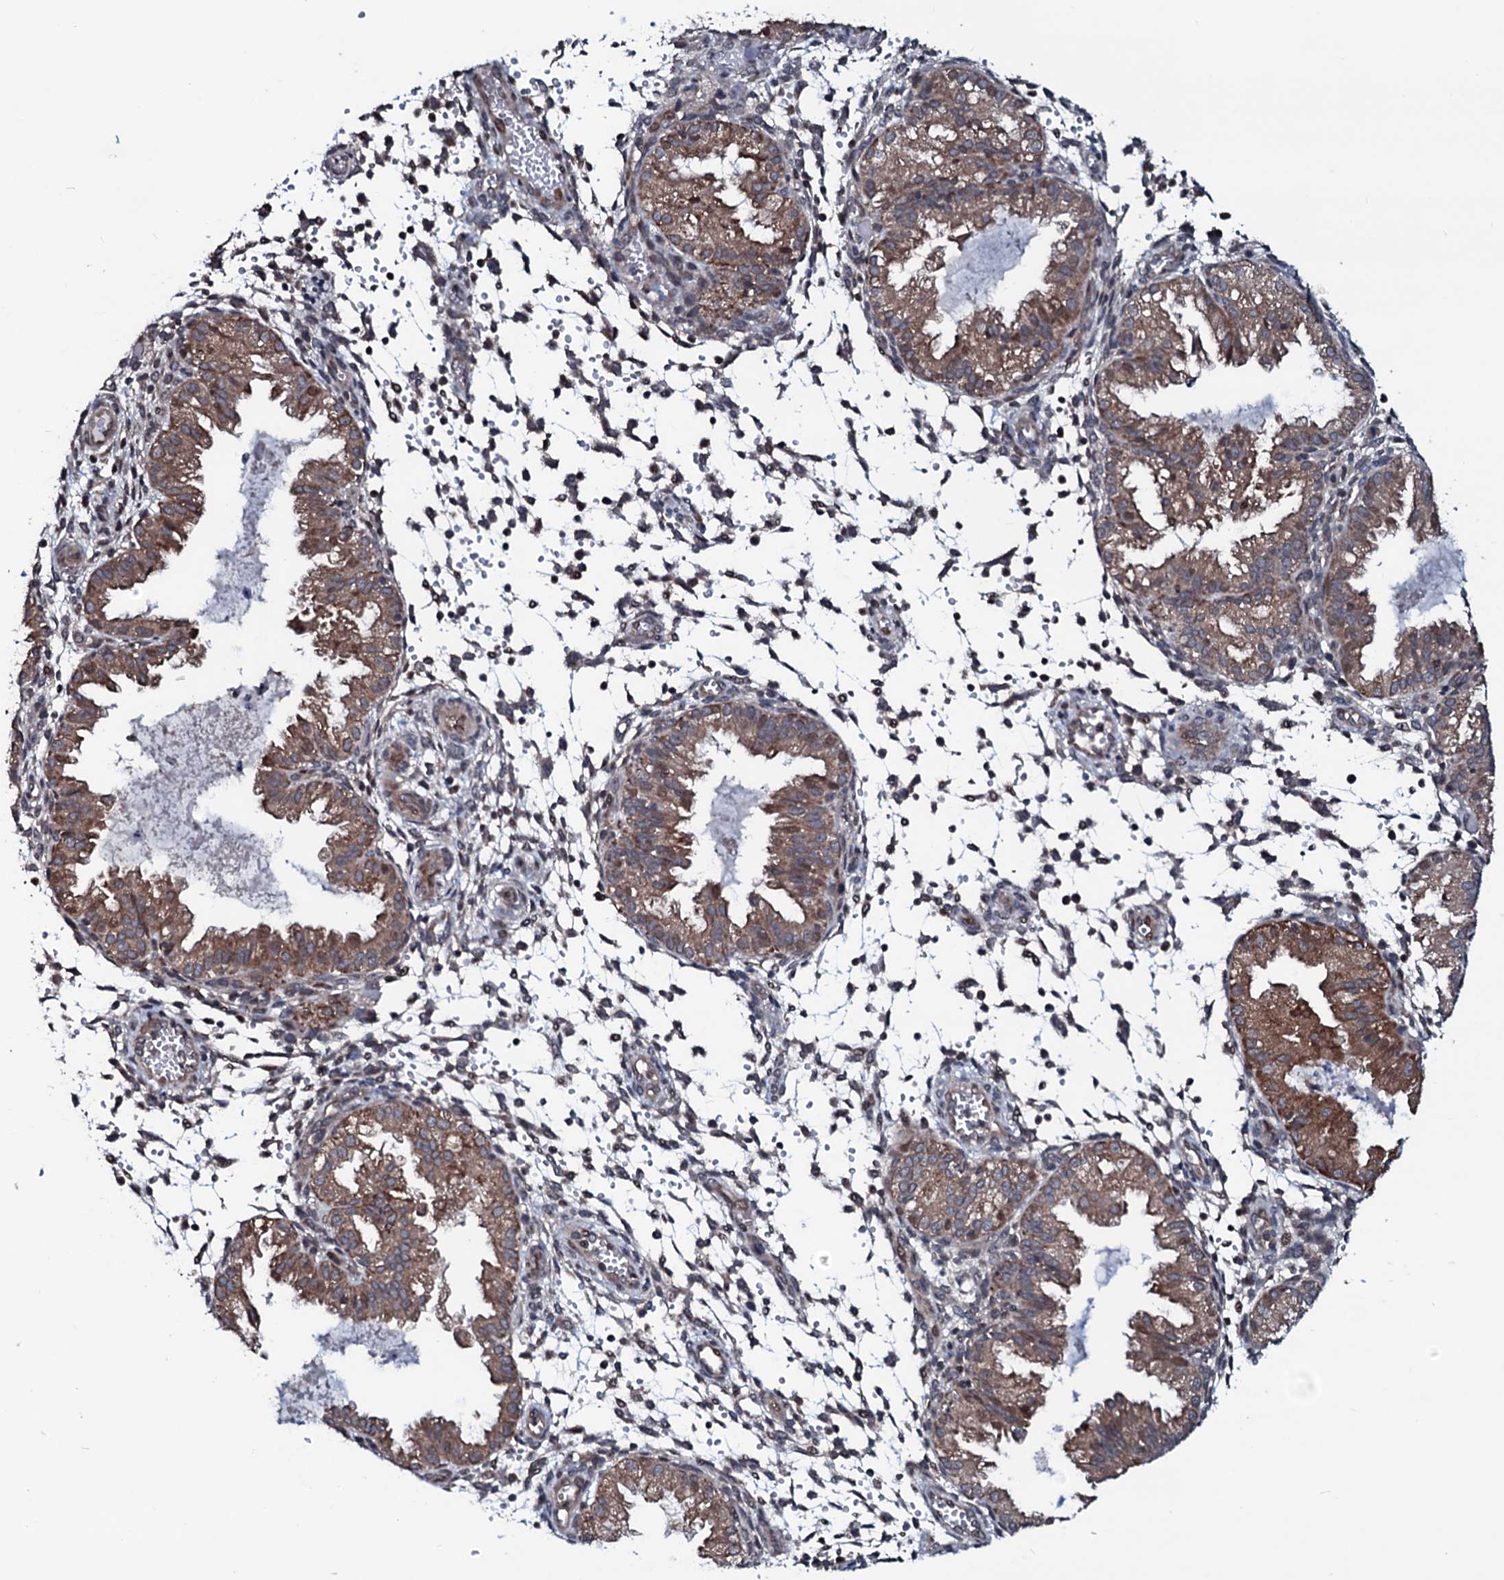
{"staining": {"intensity": "weak", "quantity": "<25%", "location": "cytoplasmic/membranous"}, "tissue": "endometrium", "cell_type": "Cells in endometrial stroma", "image_type": "normal", "snomed": [{"axis": "morphology", "description": "Normal tissue, NOS"}, {"axis": "topography", "description": "Endometrium"}], "caption": "Immunohistochemical staining of unremarkable endometrium reveals no significant expression in cells in endometrial stroma. (DAB (3,3'-diaminobenzidine) immunohistochemistry visualized using brightfield microscopy, high magnification).", "gene": "OGFOD2", "patient": {"sex": "female", "age": 33}}